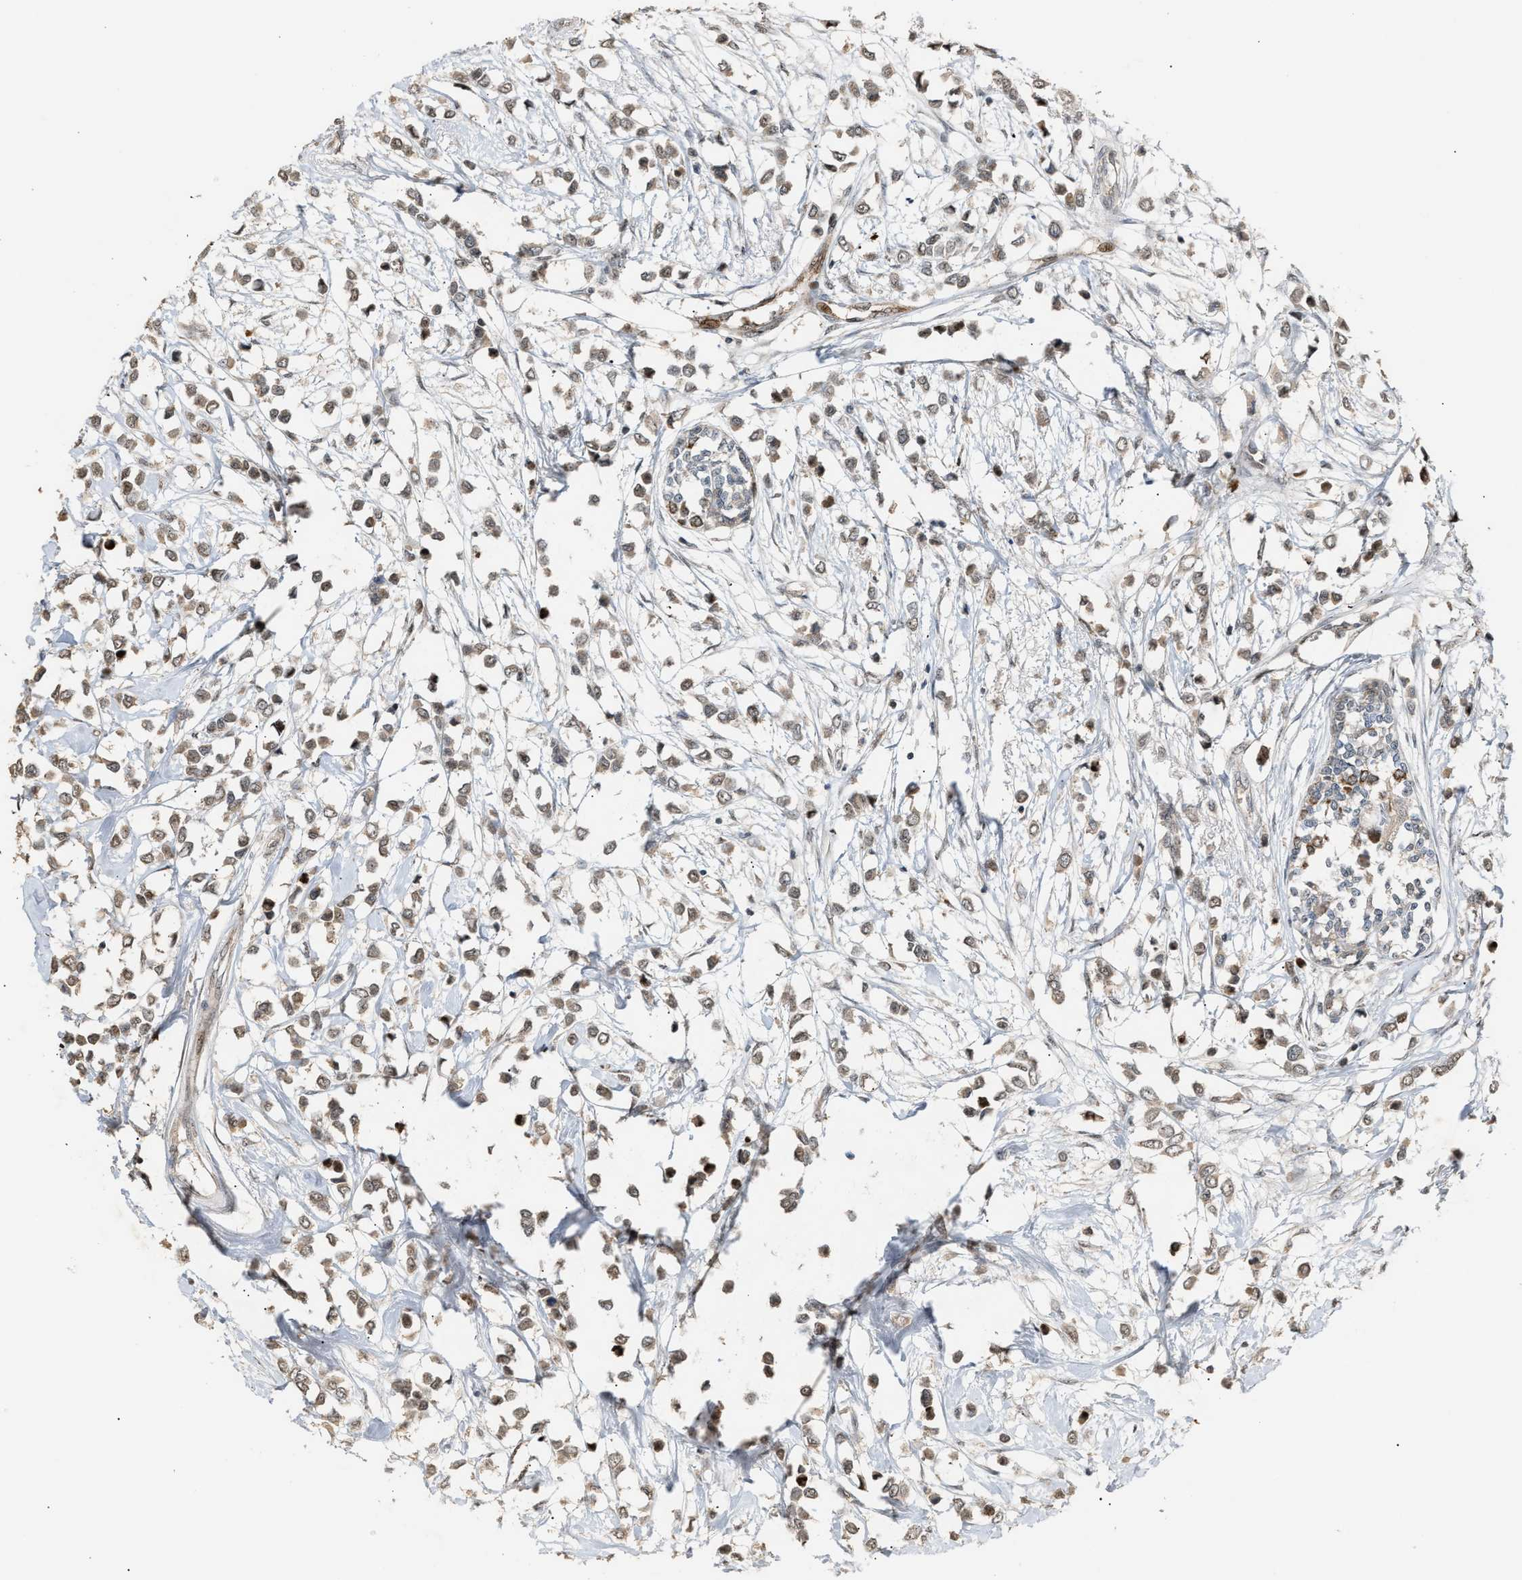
{"staining": {"intensity": "weak", "quantity": "25%-75%", "location": "cytoplasmic/membranous,nuclear"}, "tissue": "breast cancer", "cell_type": "Tumor cells", "image_type": "cancer", "snomed": [{"axis": "morphology", "description": "Lobular carcinoma"}, {"axis": "topography", "description": "Breast"}], "caption": "Human lobular carcinoma (breast) stained for a protein (brown) reveals weak cytoplasmic/membranous and nuclear positive positivity in about 25%-75% of tumor cells.", "gene": "ZFAND5", "patient": {"sex": "female", "age": 51}}